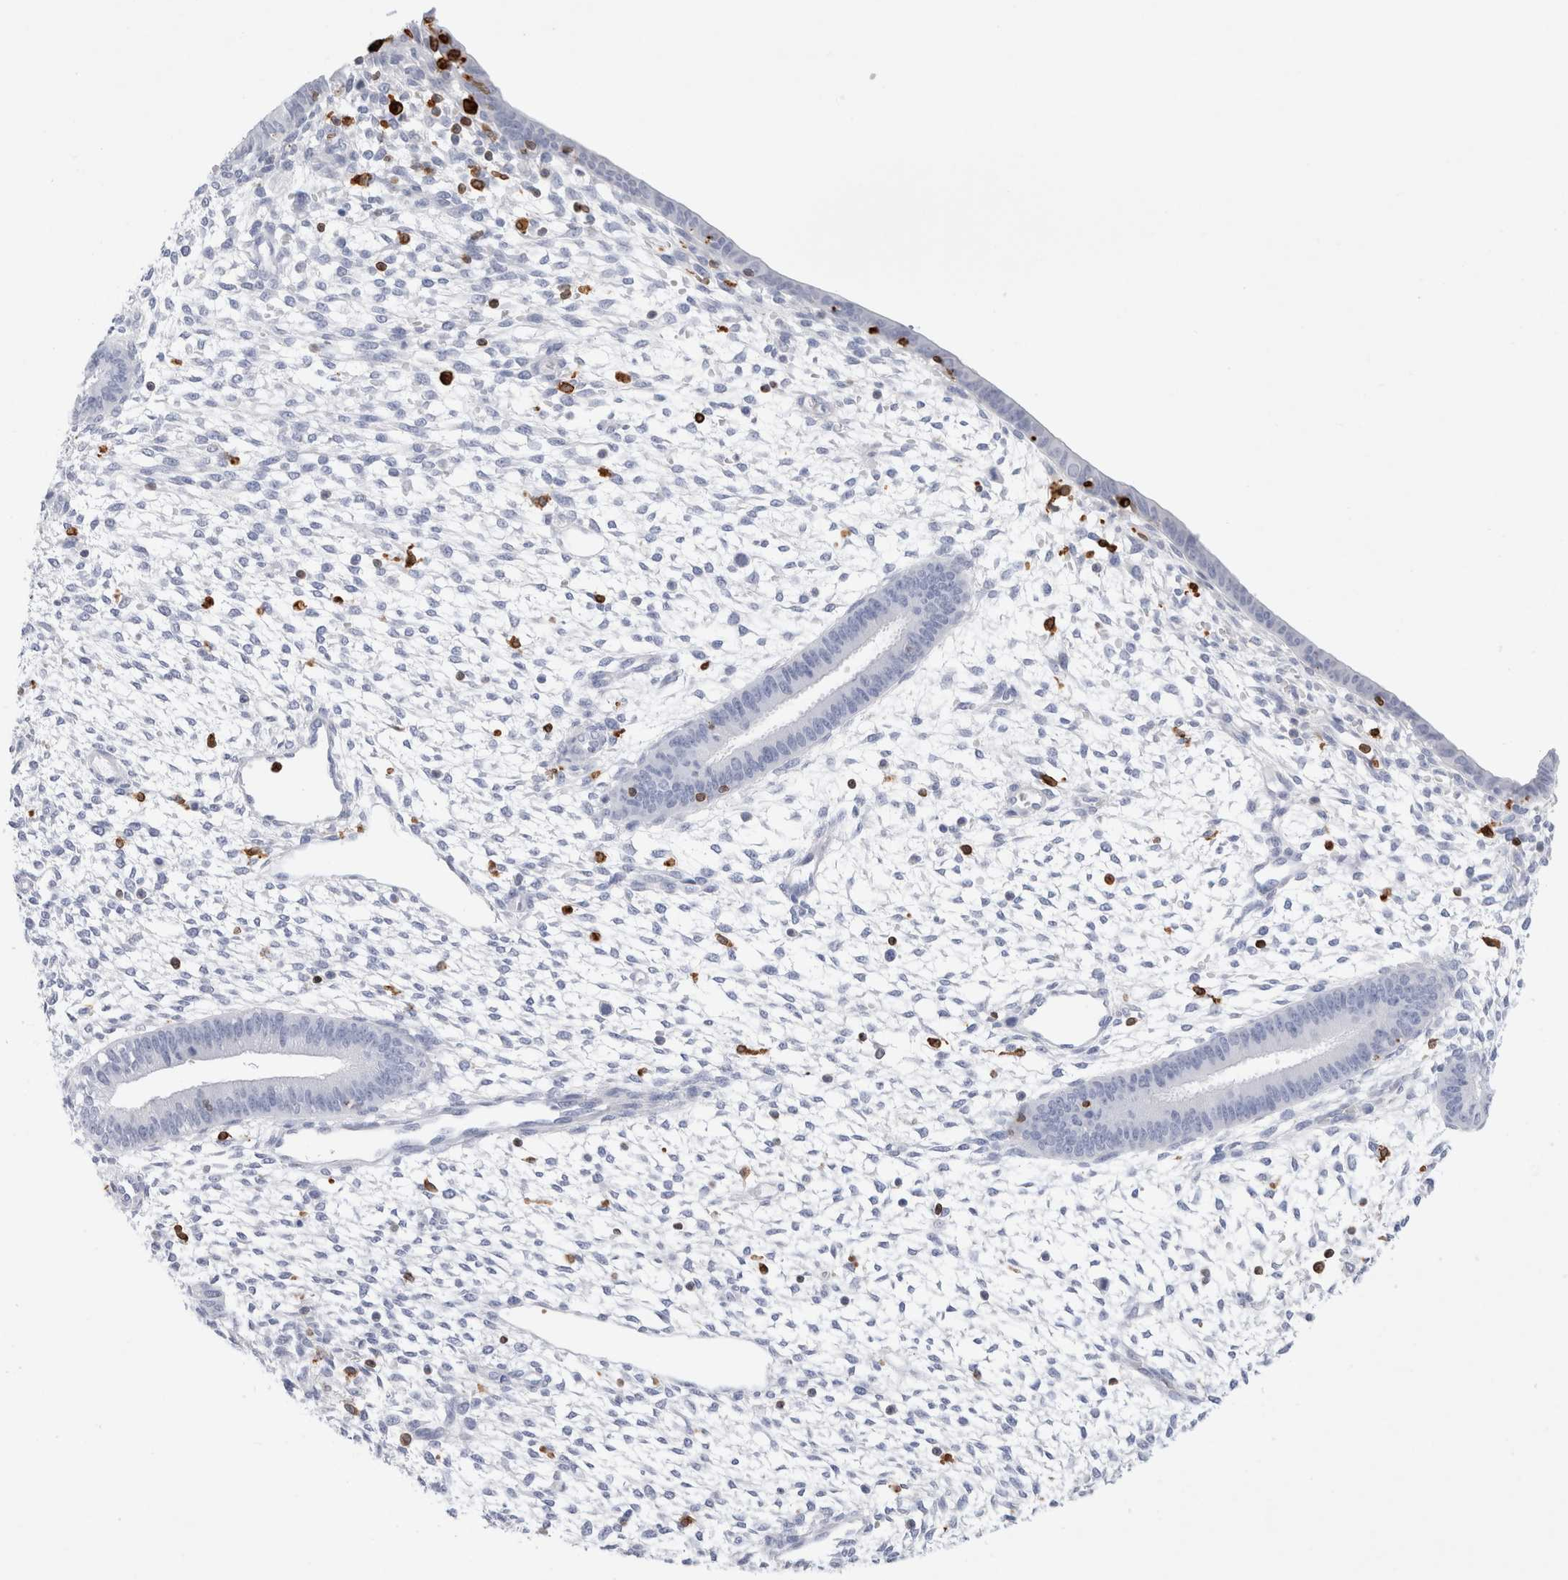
{"staining": {"intensity": "negative", "quantity": "none", "location": "none"}, "tissue": "endometrium", "cell_type": "Cells in endometrial stroma", "image_type": "normal", "snomed": [{"axis": "morphology", "description": "Normal tissue, NOS"}, {"axis": "topography", "description": "Endometrium"}], "caption": "Immunohistochemistry (IHC) of unremarkable endometrium shows no positivity in cells in endometrial stroma.", "gene": "ALOX5AP", "patient": {"sex": "female", "age": 46}}